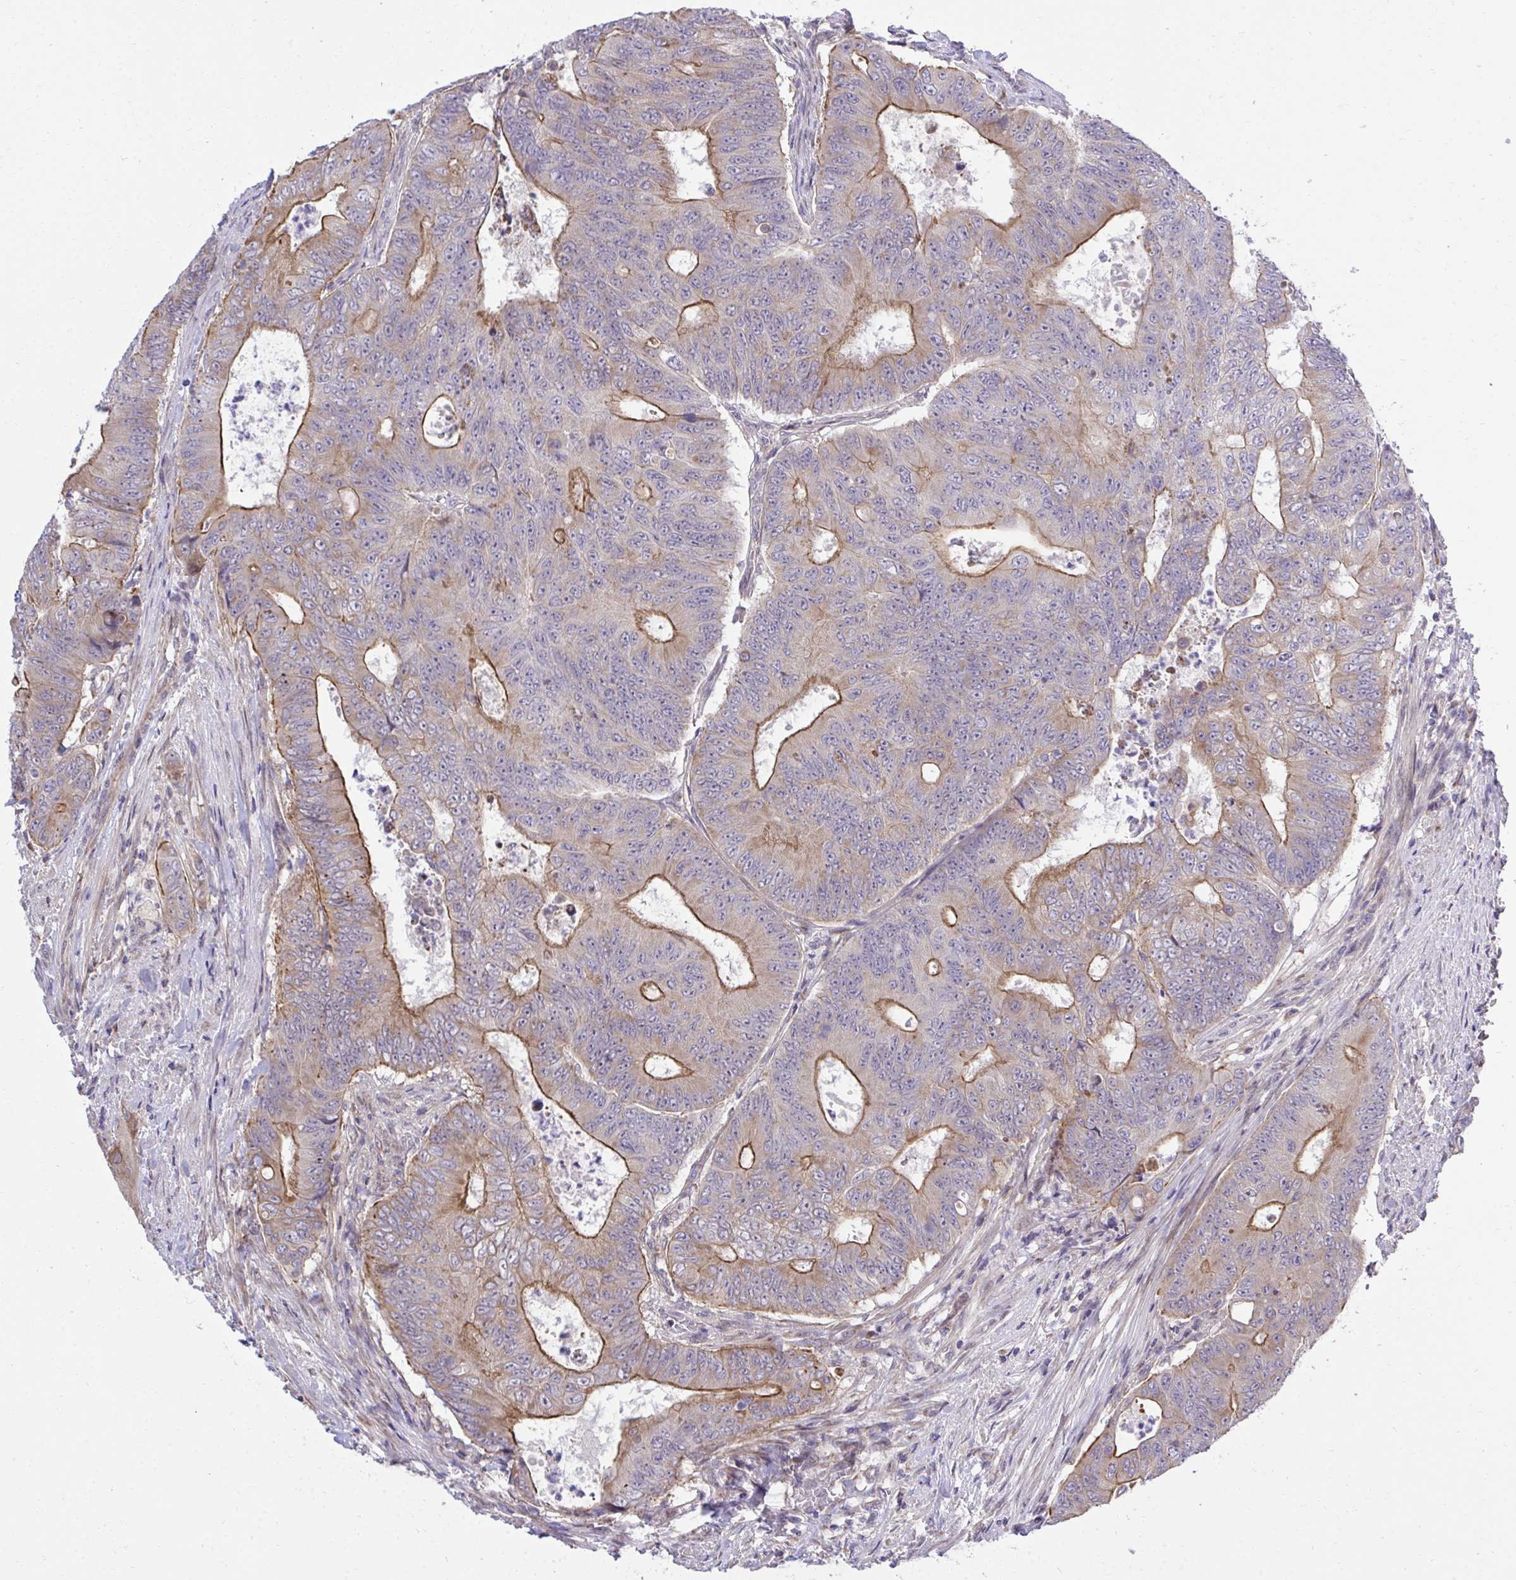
{"staining": {"intensity": "moderate", "quantity": "25%-75%", "location": "cytoplasmic/membranous"}, "tissue": "colorectal cancer", "cell_type": "Tumor cells", "image_type": "cancer", "snomed": [{"axis": "morphology", "description": "Adenocarcinoma, NOS"}, {"axis": "topography", "description": "Colon"}], "caption": "This micrograph exhibits colorectal cancer stained with IHC to label a protein in brown. The cytoplasmic/membranous of tumor cells show moderate positivity for the protein. Nuclei are counter-stained blue.", "gene": "XAF1", "patient": {"sex": "female", "age": 48}}